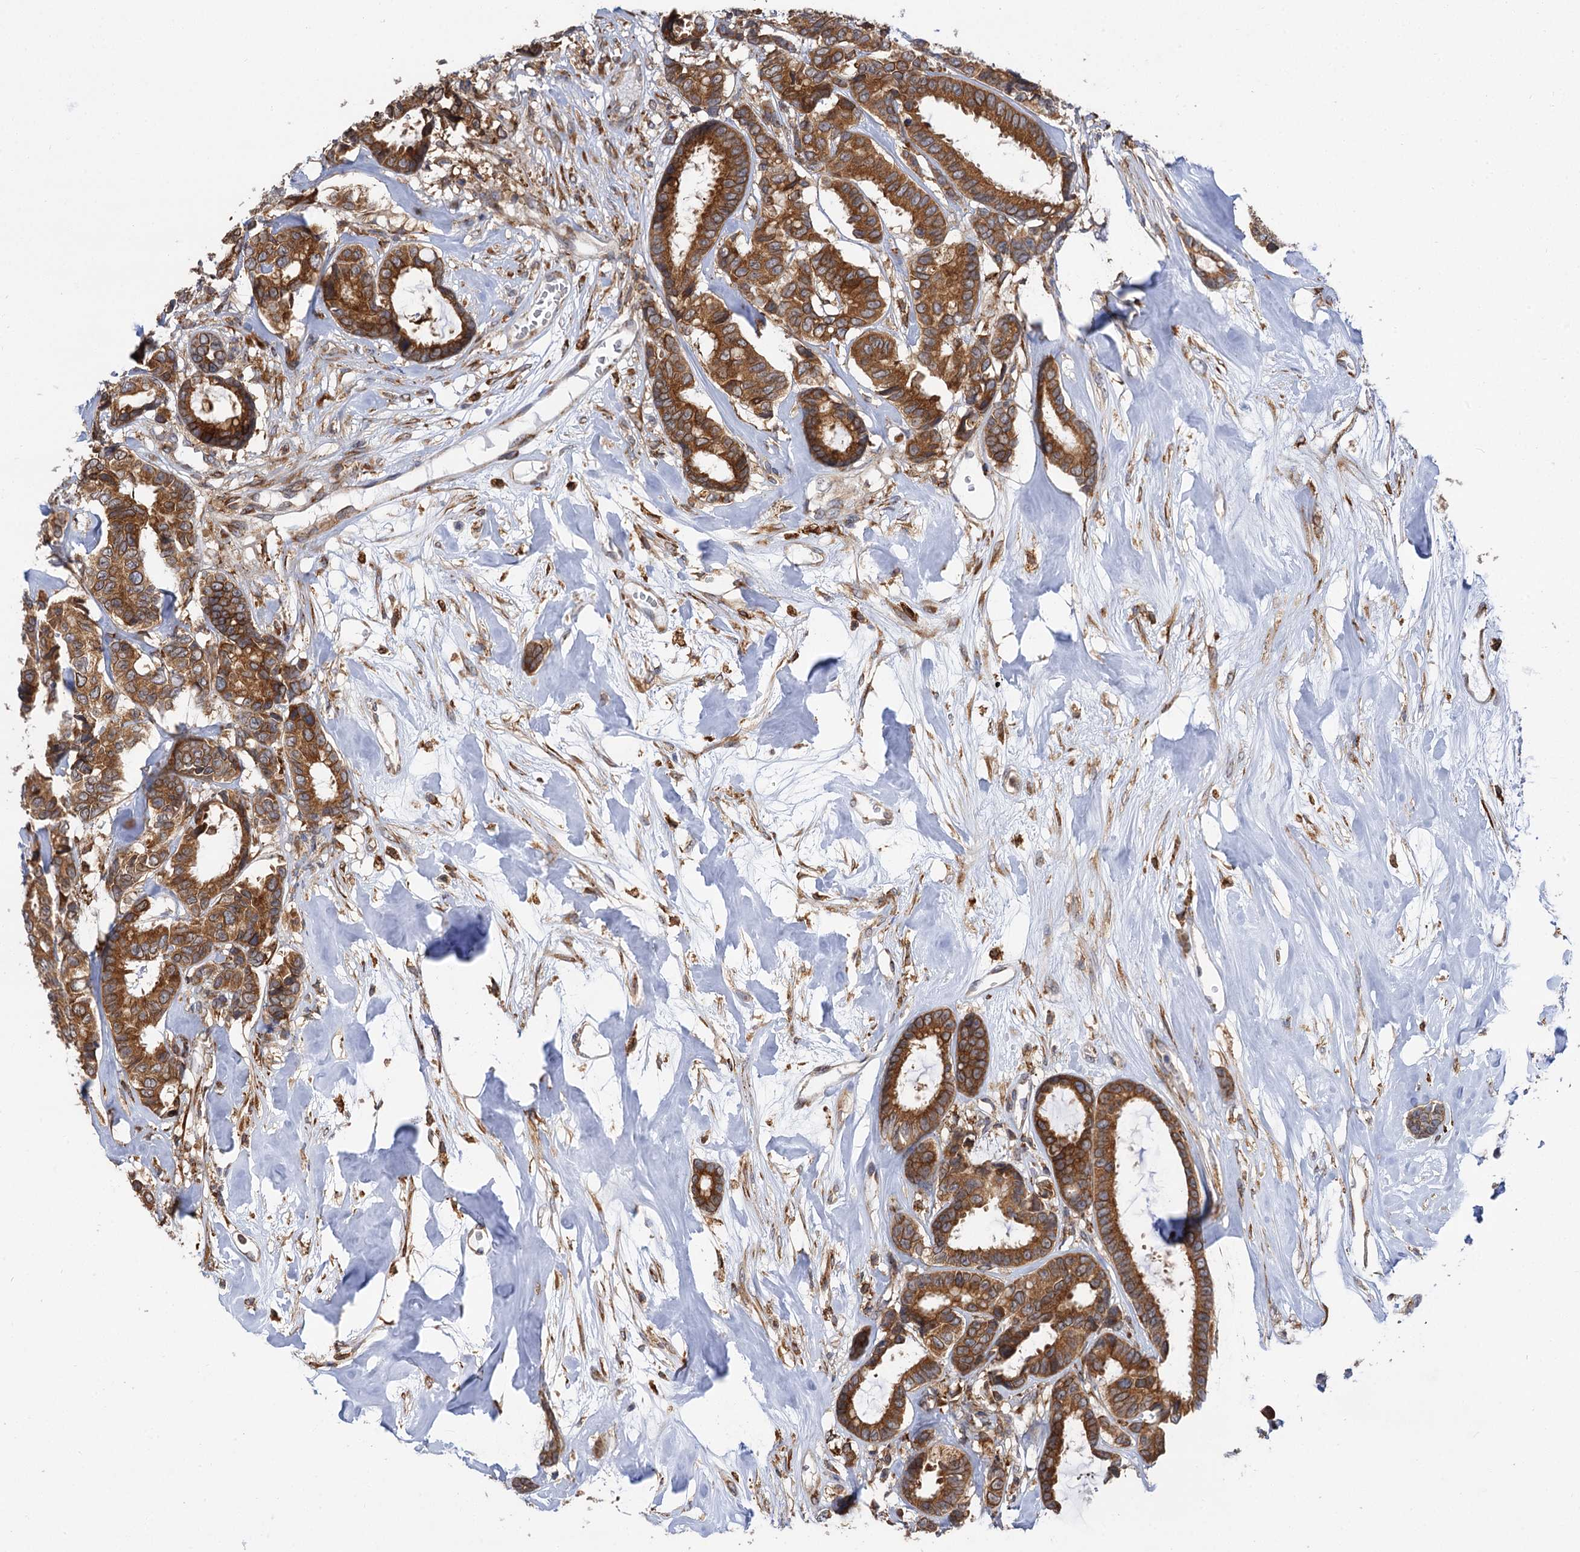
{"staining": {"intensity": "strong", "quantity": ">75%", "location": "cytoplasmic/membranous"}, "tissue": "breast cancer", "cell_type": "Tumor cells", "image_type": "cancer", "snomed": [{"axis": "morphology", "description": "Duct carcinoma"}, {"axis": "topography", "description": "Breast"}], "caption": "High-power microscopy captured an immunohistochemistry (IHC) photomicrograph of breast invasive ductal carcinoma, revealing strong cytoplasmic/membranous positivity in about >75% of tumor cells.", "gene": "PPIP5K2", "patient": {"sex": "female", "age": 87}}